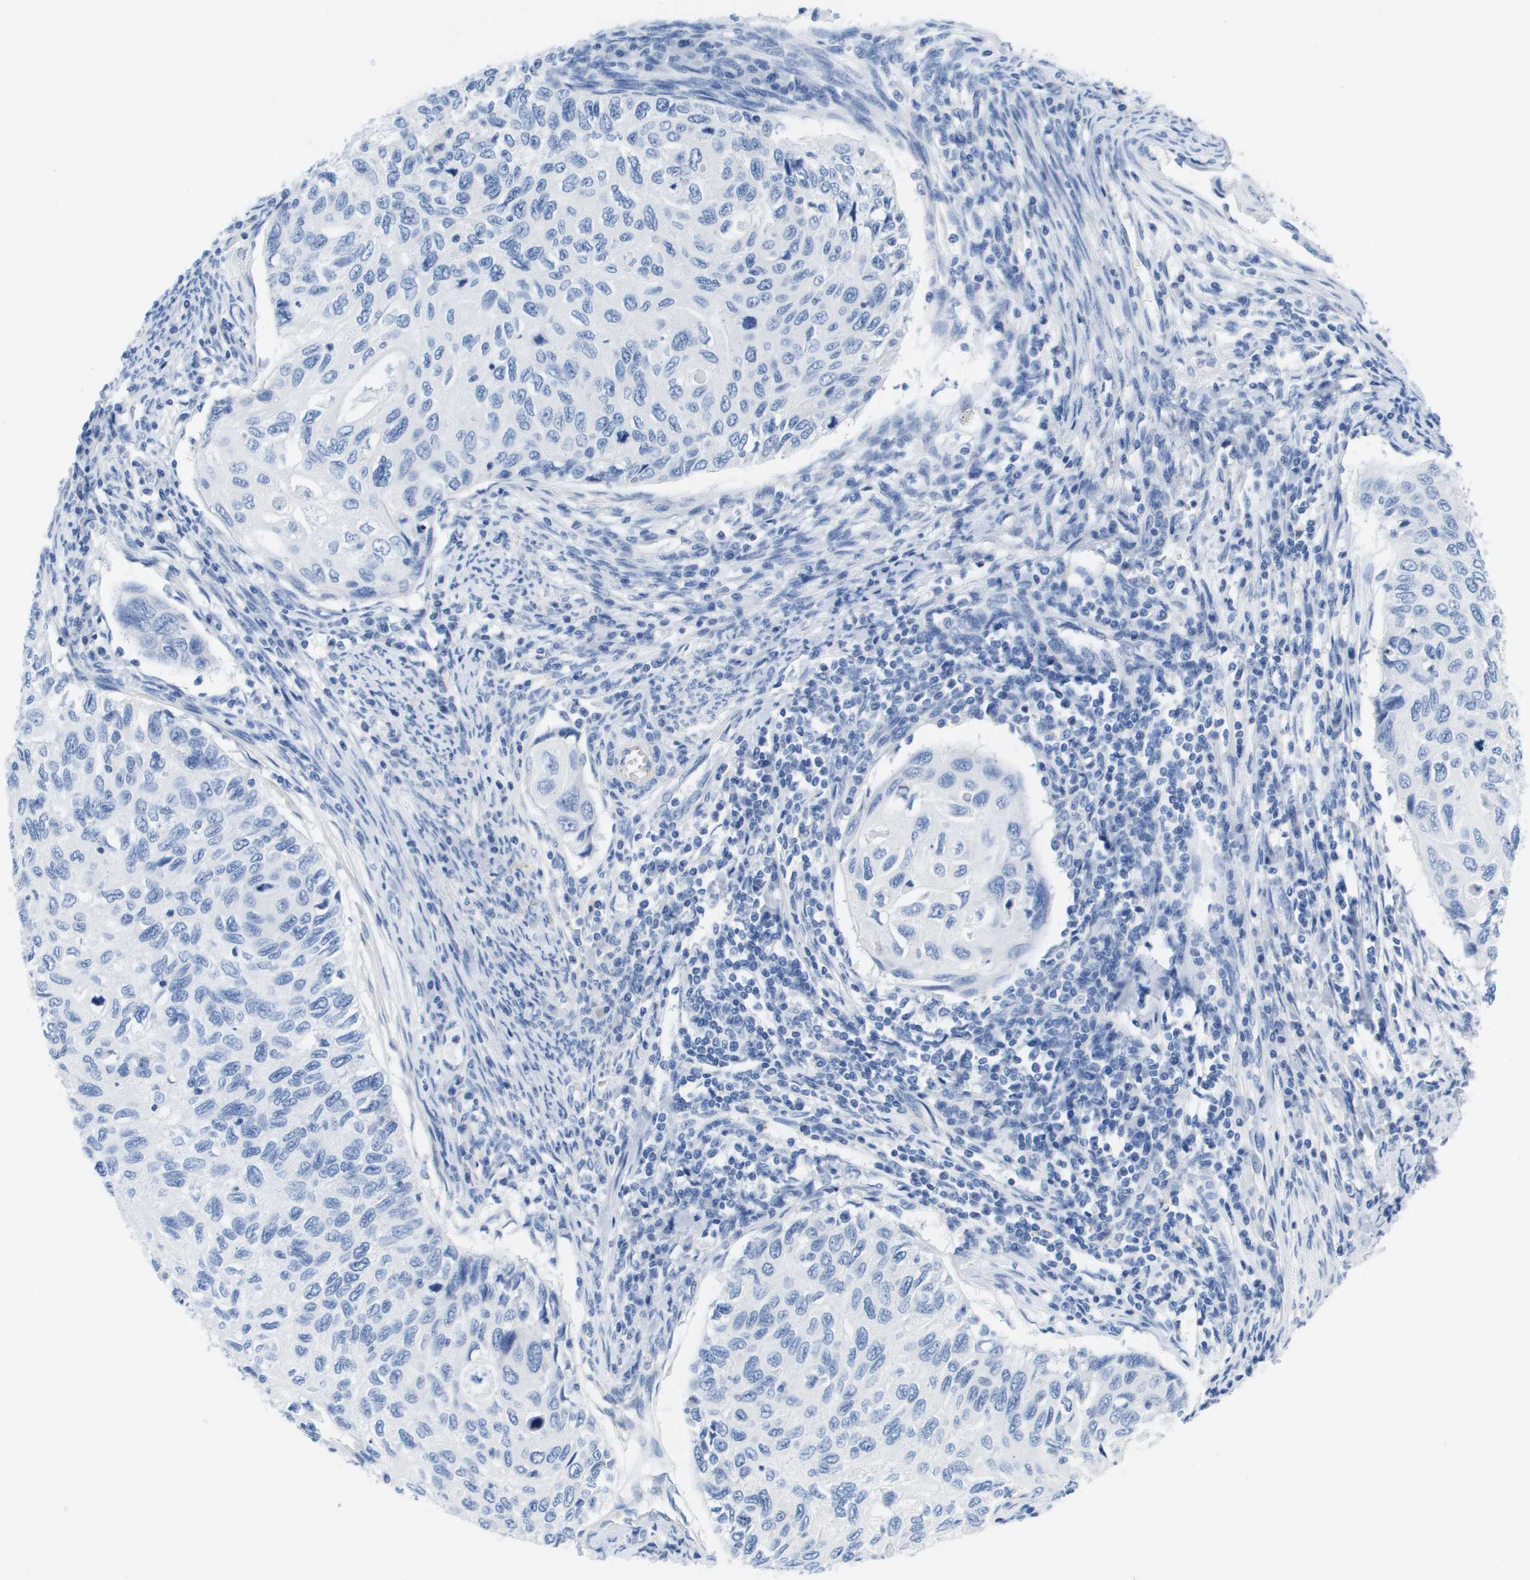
{"staining": {"intensity": "negative", "quantity": "none", "location": "none"}, "tissue": "cervical cancer", "cell_type": "Tumor cells", "image_type": "cancer", "snomed": [{"axis": "morphology", "description": "Squamous cell carcinoma, NOS"}, {"axis": "topography", "description": "Cervix"}], "caption": "The histopathology image reveals no significant expression in tumor cells of squamous cell carcinoma (cervical). (DAB (3,3'-diaminobenzidine) immunohistochemistry, high magnification).", "gene": "APOA1", "patient": {"sex": "female", "age": 70}}